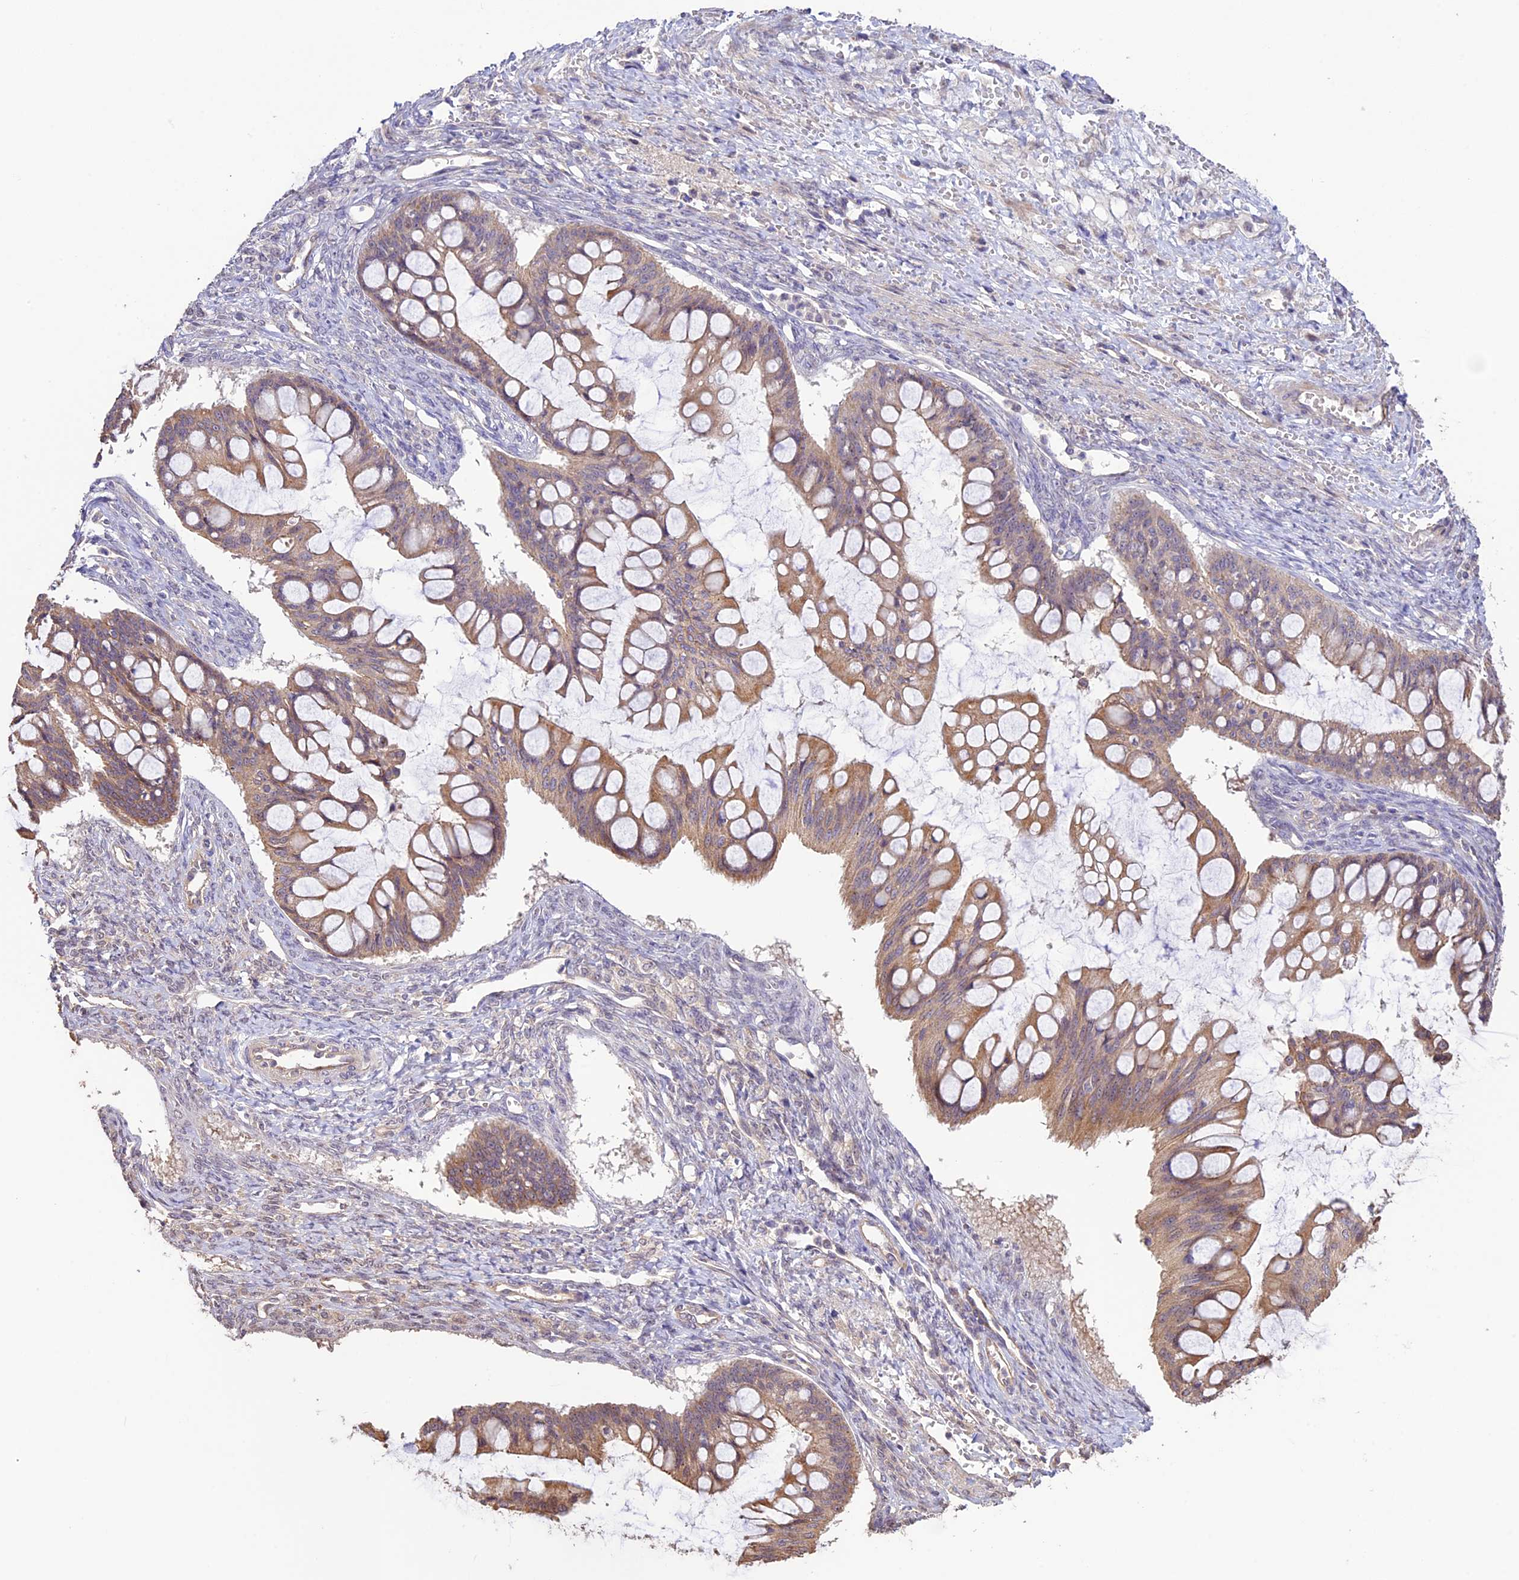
{"staining": {"intensity": "moderate", "quantity": ">75%", "location": "cytoplasmic/membranous"}, "tissue": "ovarian cancer", "cell_type": "Tumor cells", "image_type": "cancer", "snomed": [{"axis": "morphology", "description": "Cystadenocarcinoma, mucinous, NOS"}, {"axis": "topography", "description": "Ovary"}], "caption": "There is medium levels of moderate cytoplasmic/membranous expression in tumor cells of mucinous cystadenocarcinoma (ovarian), as demonstrated by immunohistochemical staining (brown color).", "gene": "BCAS4", "patient": {"sex": "female", "age": 73}}